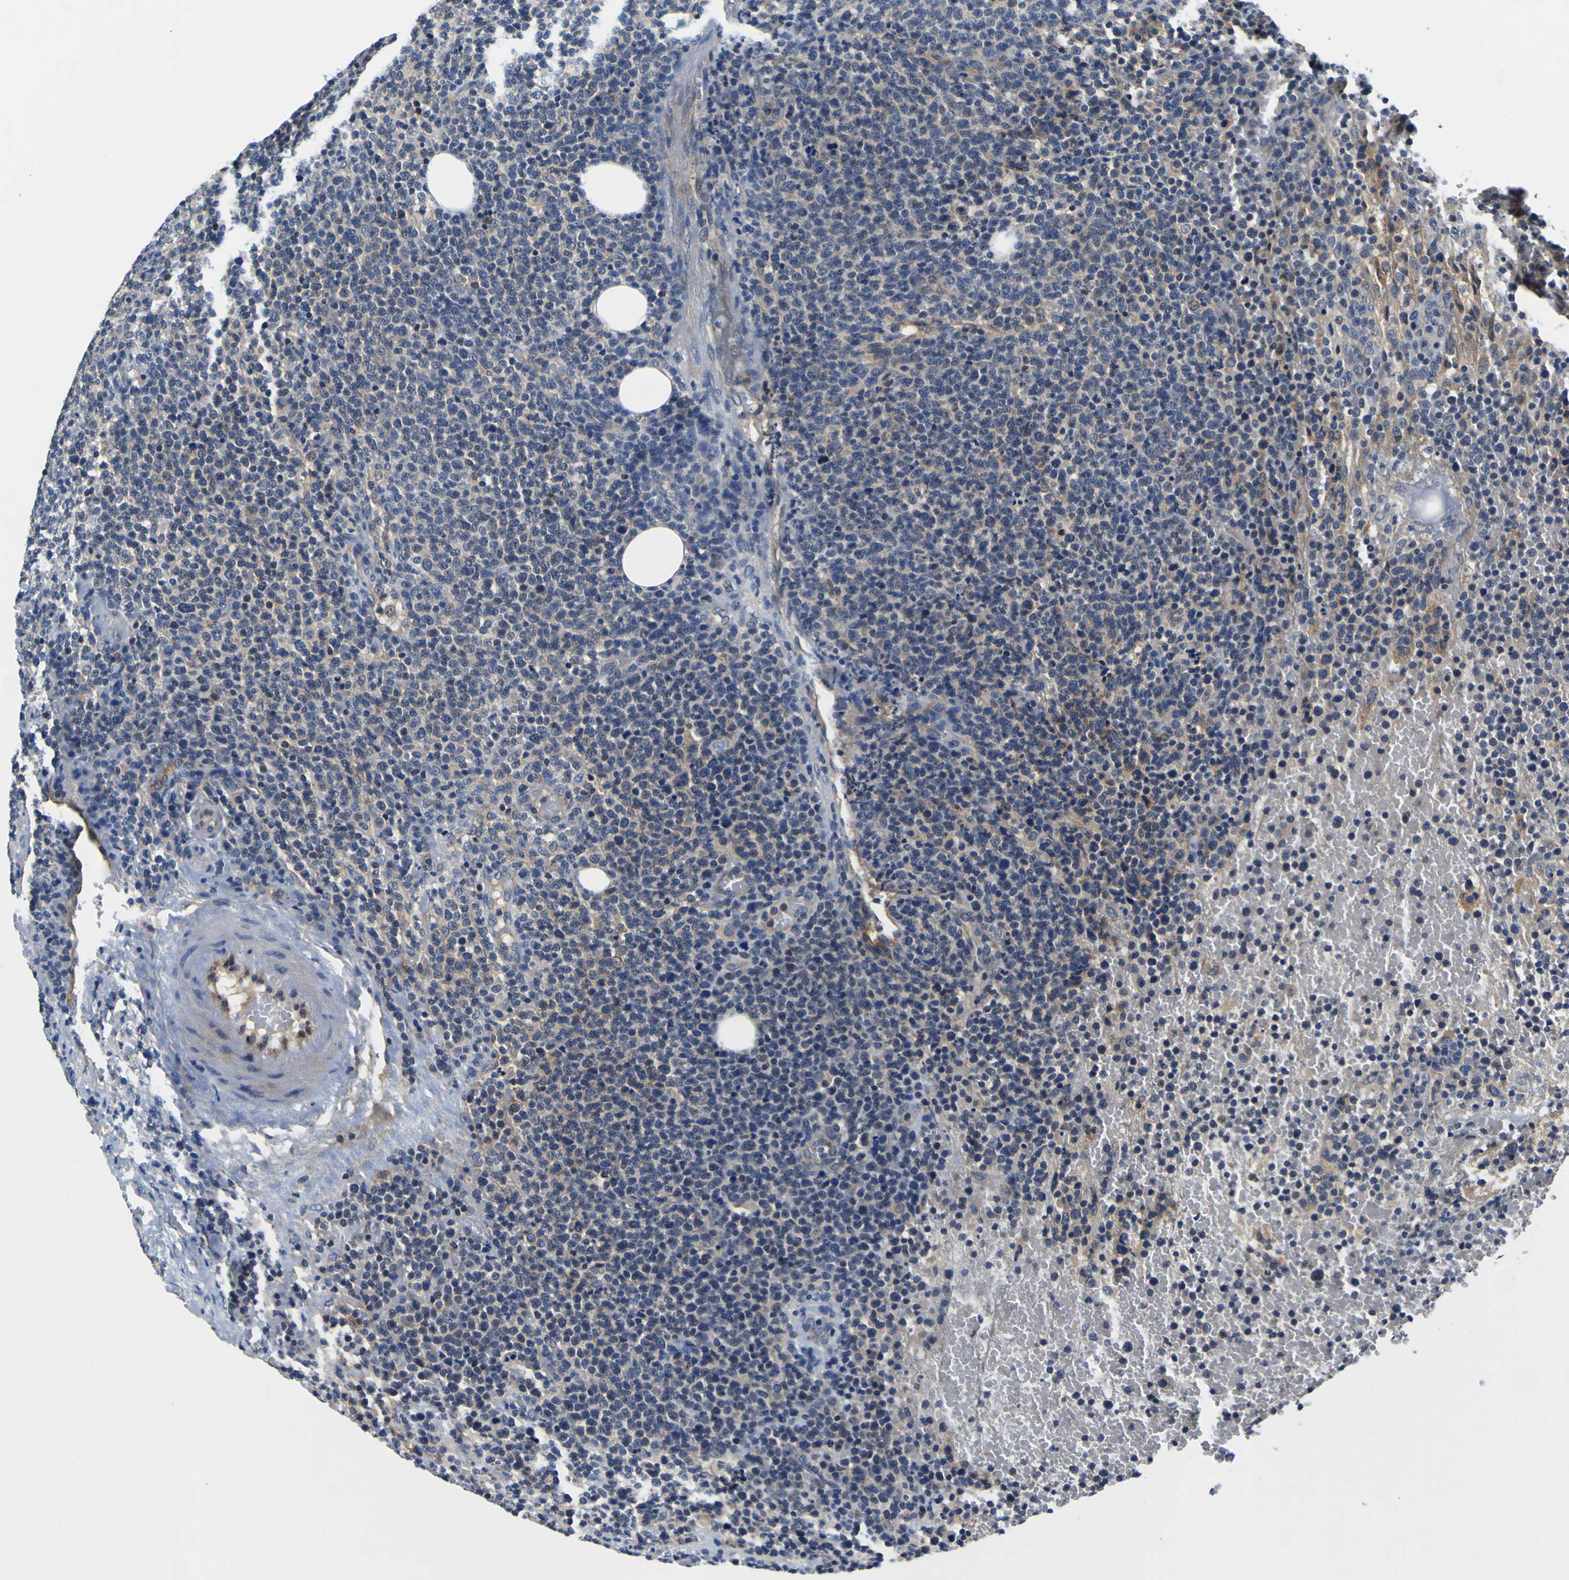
{"staining": {"intensity": "negative", "quantity": "none", "location": "none"}, "tissue": "lymphoma", "cell_type": "Tumor cells", "image_type": "cancer", "snomed": [{"axis": "morphology", "description": "Malignant lymphoma, non-Hodgkin's type, High grade"}, {"axis": "topography", "description": "Lymph node"}], "caption": "The IHC photomicrograph has no significant positivity in tumor cells of lymphoma tissue.", "gene": "EPHB4", "patient": {"sex": "male", "age": 61}}